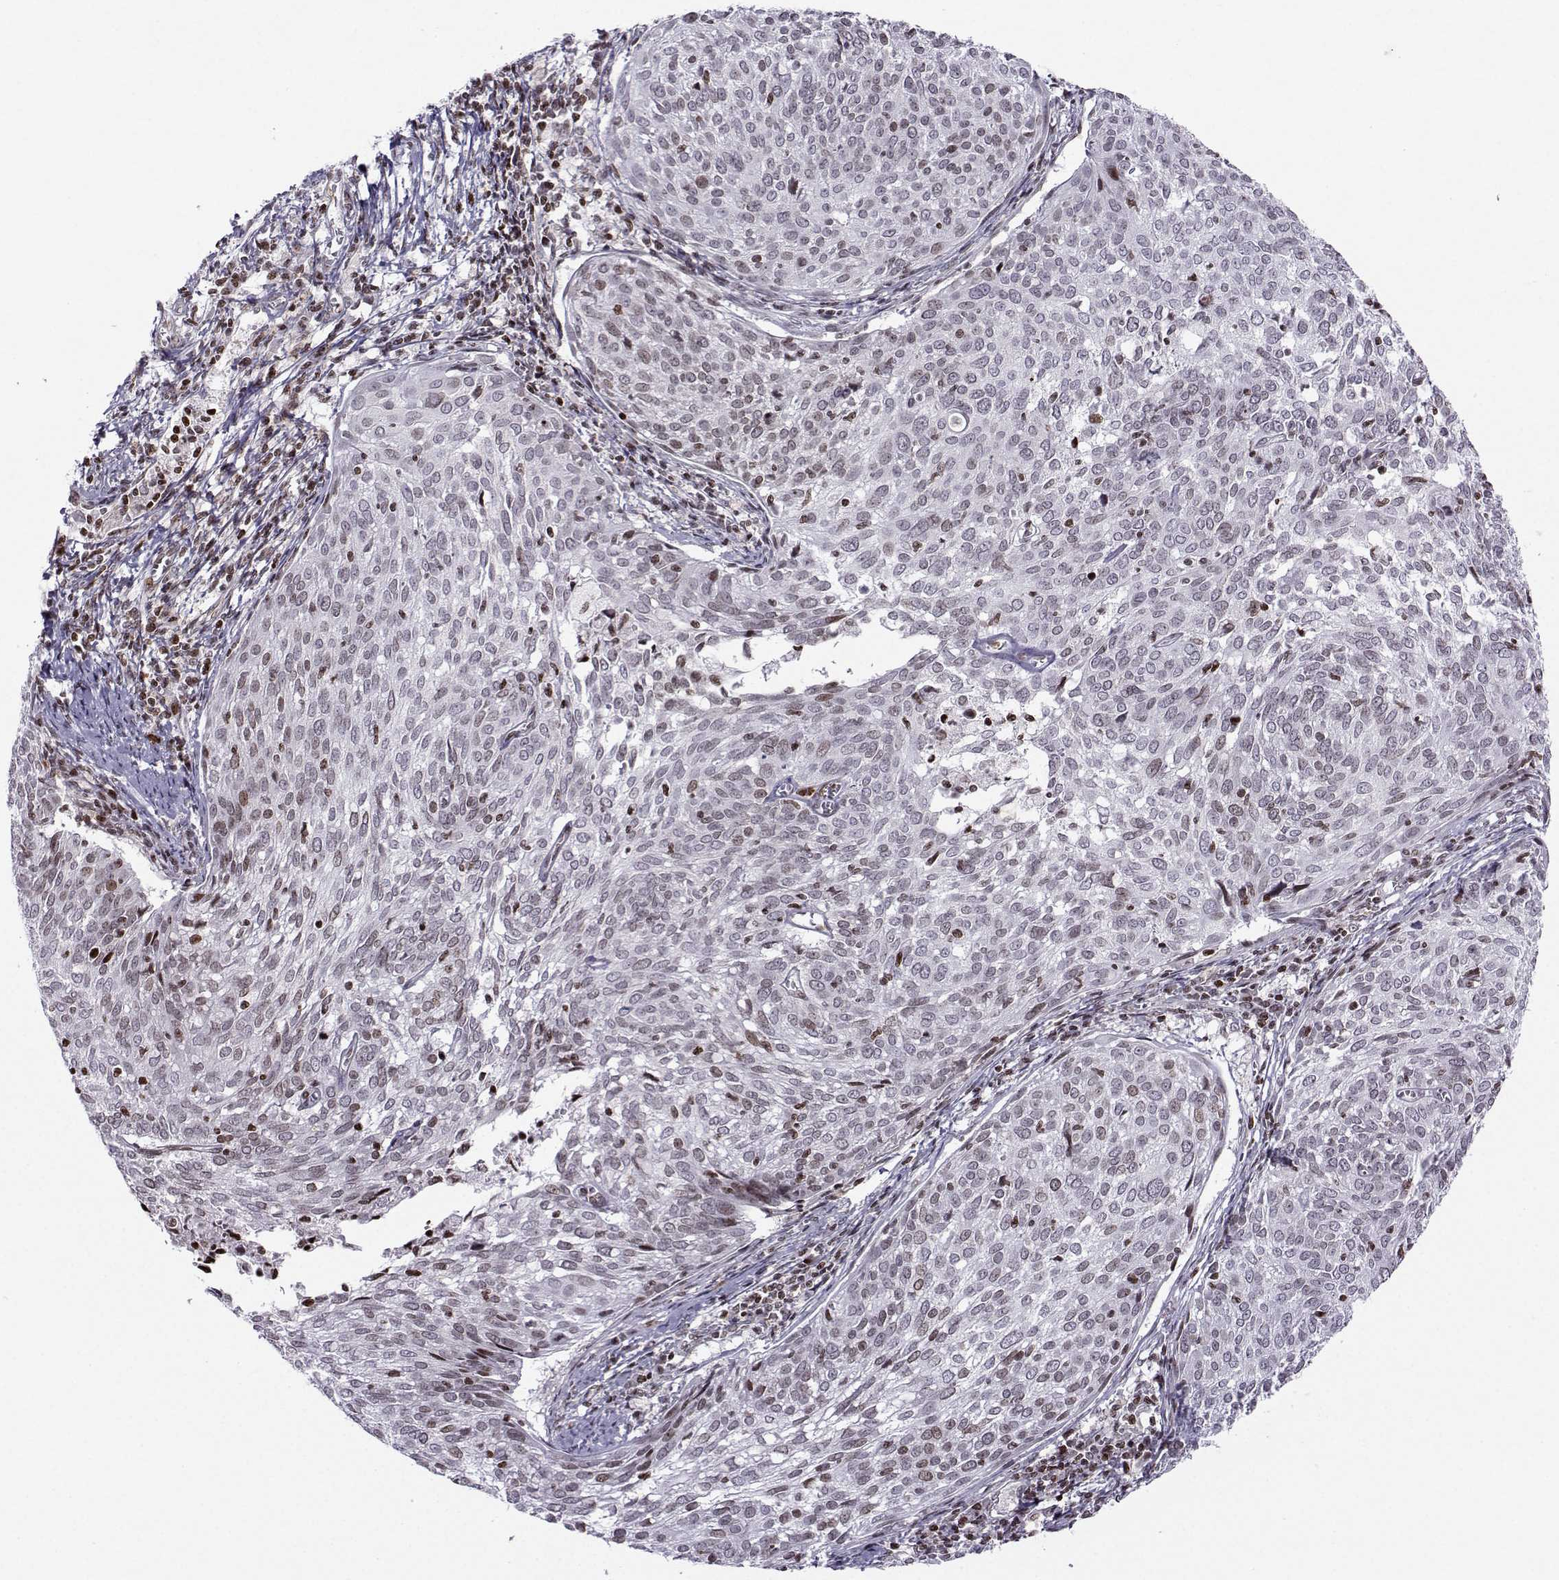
{"staining": {"intensity": "weak", "quantity": "<25%", "location": "nuclear"}, "tissue": "cervical cancer", "cell_type": "Tumor cells", "image_type": "cancer", "snomed": [{"axis": "morphology", "description": "Squamous cell carcinoma, NOS"}, {"axis": "topography", "description": "Cervix"}], "caption": "IHC histopathology image of human cervical cancer stained for a protein (brown), which shows no expression in tumor cells. The staining was performed using DAB to visualize the protein expression in brown, while the nuclei were stained in blue with hematoxylin (Magnification: 20x).", "gene": "ZNF19", "patient": {"sex": "female", "age": 39}}